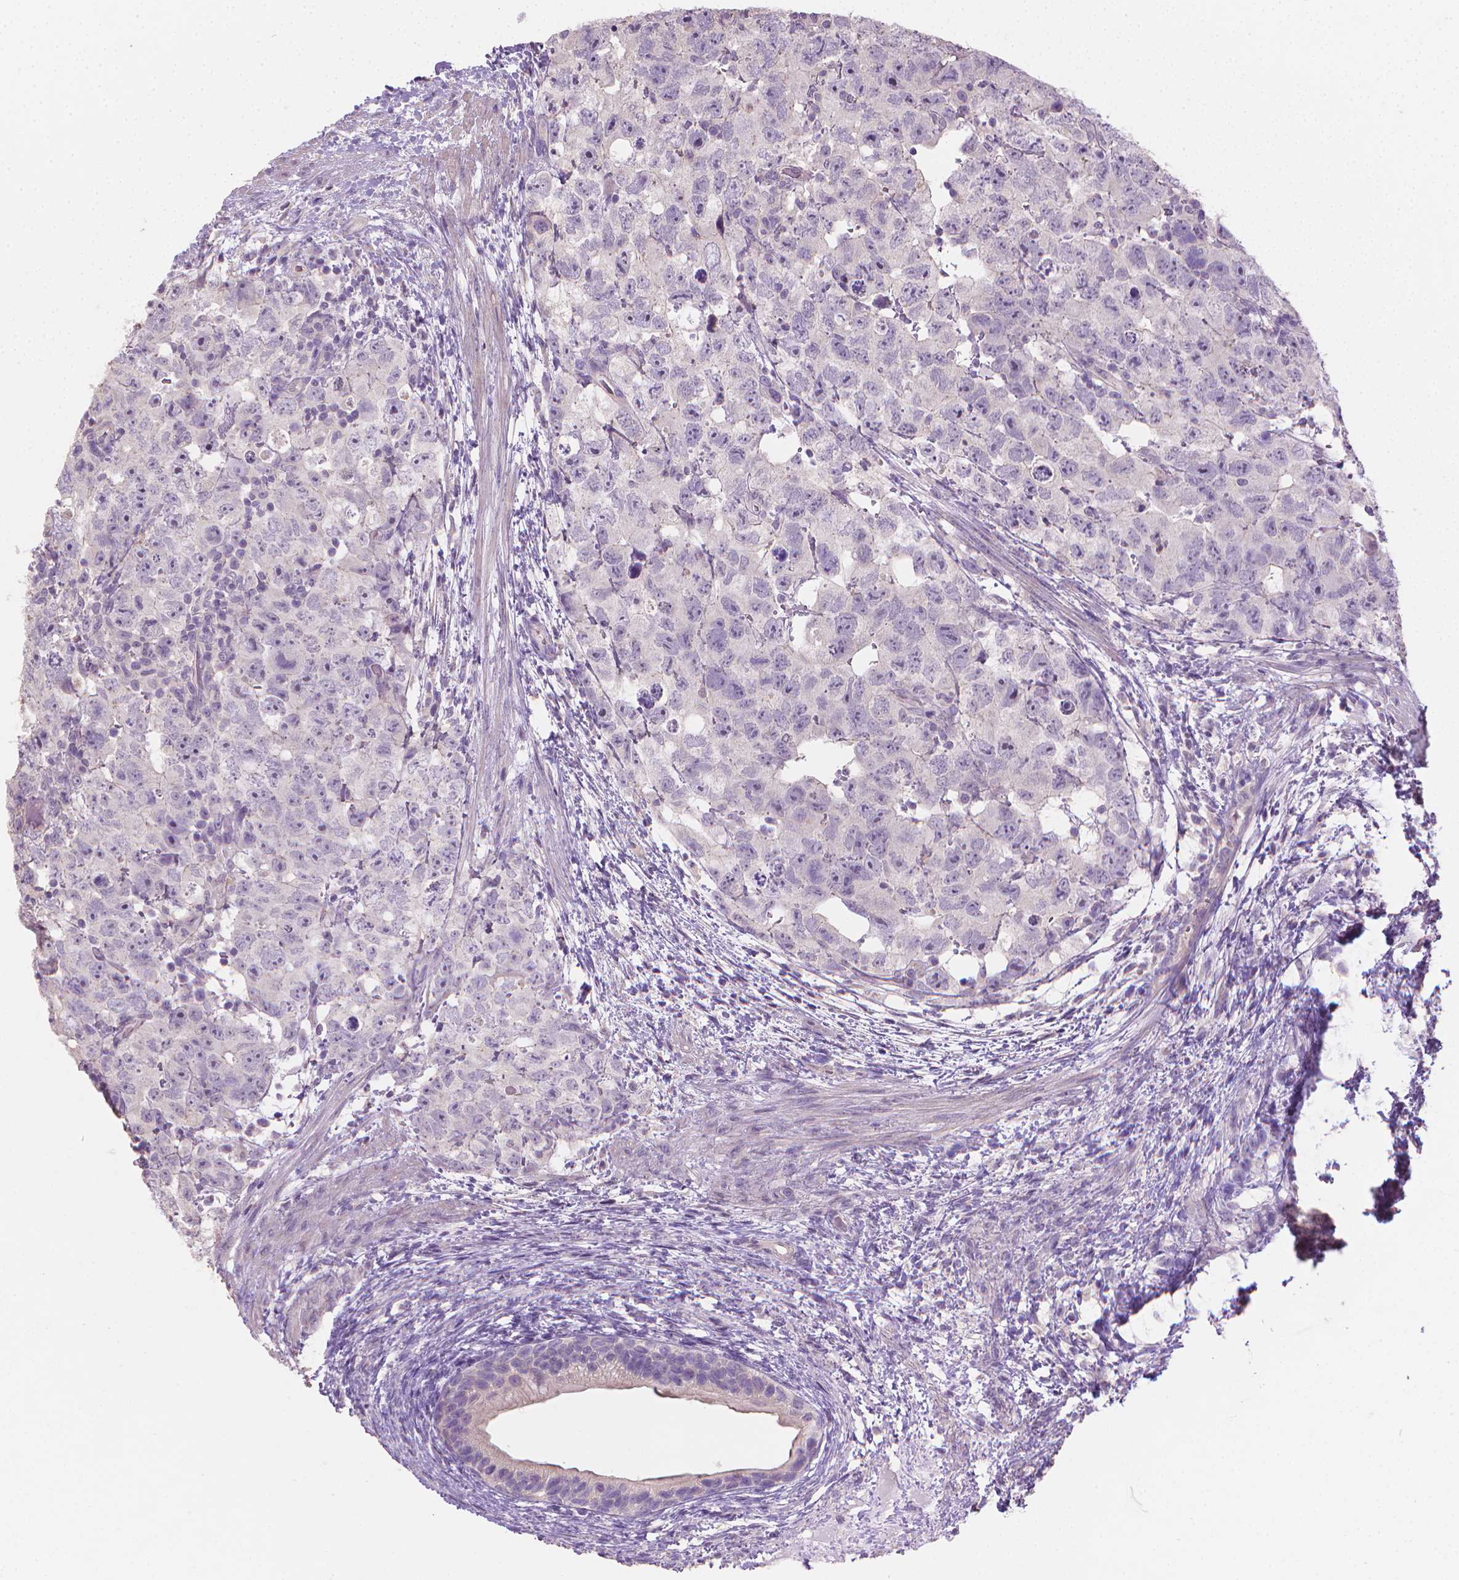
{"staining": {"intensity": "negative", "quantity": "none", "location": "none"}, "tissue": "testis cancer", "cell_type": "Tumor cells", "image_type": "cancer", "snomed": [{"axis": "morphology", "description": "Carcinoma, Embryonal, NOS"}, {"axis": "topography", "description": "Testis"}], "caption": "A high-resolution micrograph shows IHC staining of testis cancer (embryonal carcinoma), which shows no significant expression in tumor cells. Brightfield microscopy of immunohistochemistry stained with DAB (3,3'-diaminobenzidine) (brown) and hematoxylin (blue), captured at high magnification.", "gene": "CATIP", "patient": {"sex": "male", "age": 24}}